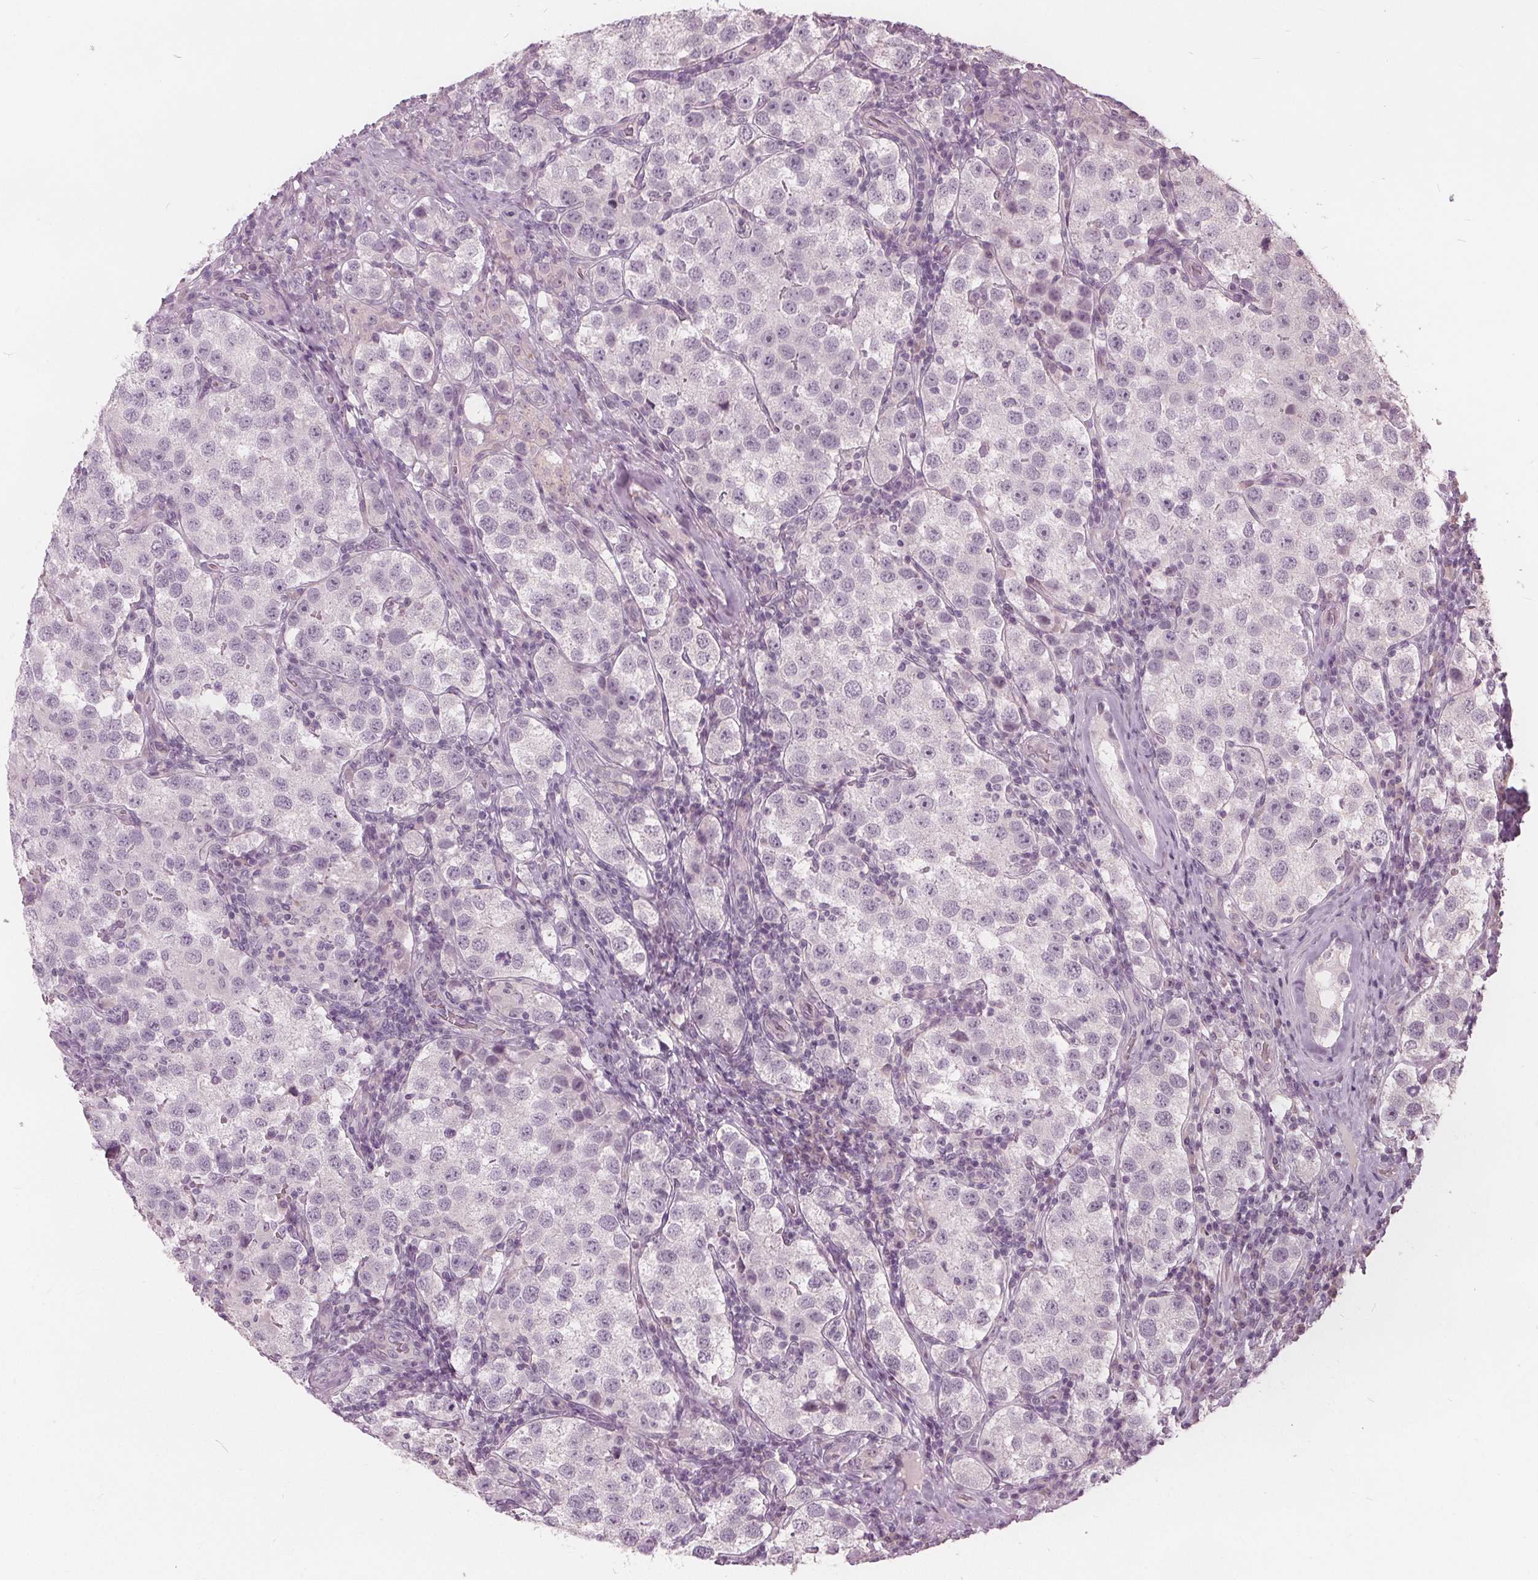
{"staining": {"intensity": "negative", "quantity": "none", "location": "none"}, "tissue": "testis cancer", "cell_type": "Tumor cells", "image_type": "cancer", "snomed": [{"axis": "morphology", "description": "Seminoma, NOS"}, {"axis": "topography", "description": "Testis"}], "caption": "Immunohistochemistry image of neoplastic tissue: seminoma (testis) stained with DAB demonstrates no significant protein staining in tumor cells.", "gene": "KLK13", "patient": {"sex": "male", "age": 37}}